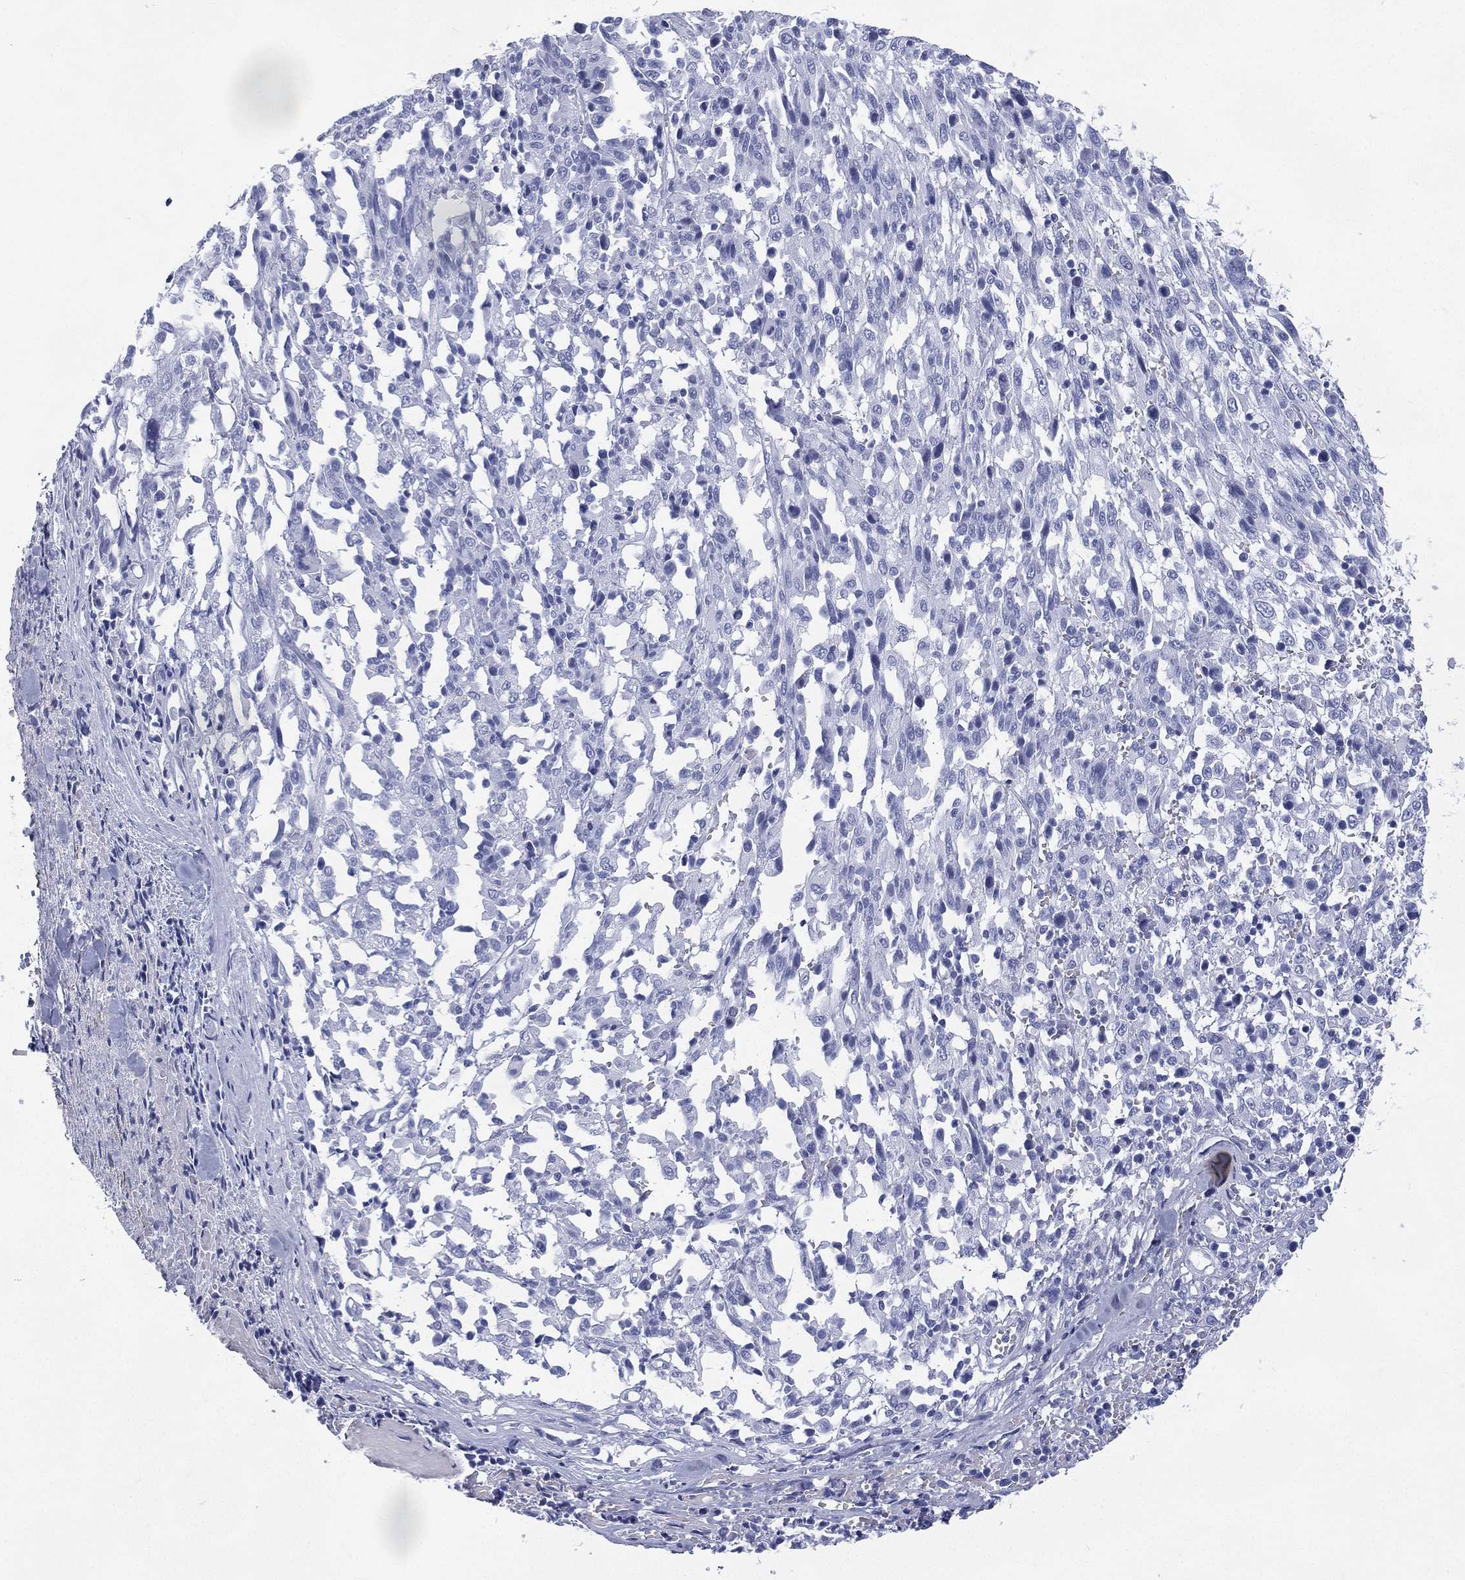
{"staining": {"intensity": "negative", "quantity": "none", "location": "none"}, "tissue": "melanoma", "cell_type": "Tumor cells", "image_type": "cancer", "snomed": [{"axis": "morphology", "description": "Malignant melanoma, NOS"}, {"axis": "topography", "description": "Skin"}], "caption": "This is an immunohistochemistry image of human malignant melanoma. There is no staining in tumor cells.", "gene": "ETNPPL", "patient": {"sex": "female", "age": 91}}